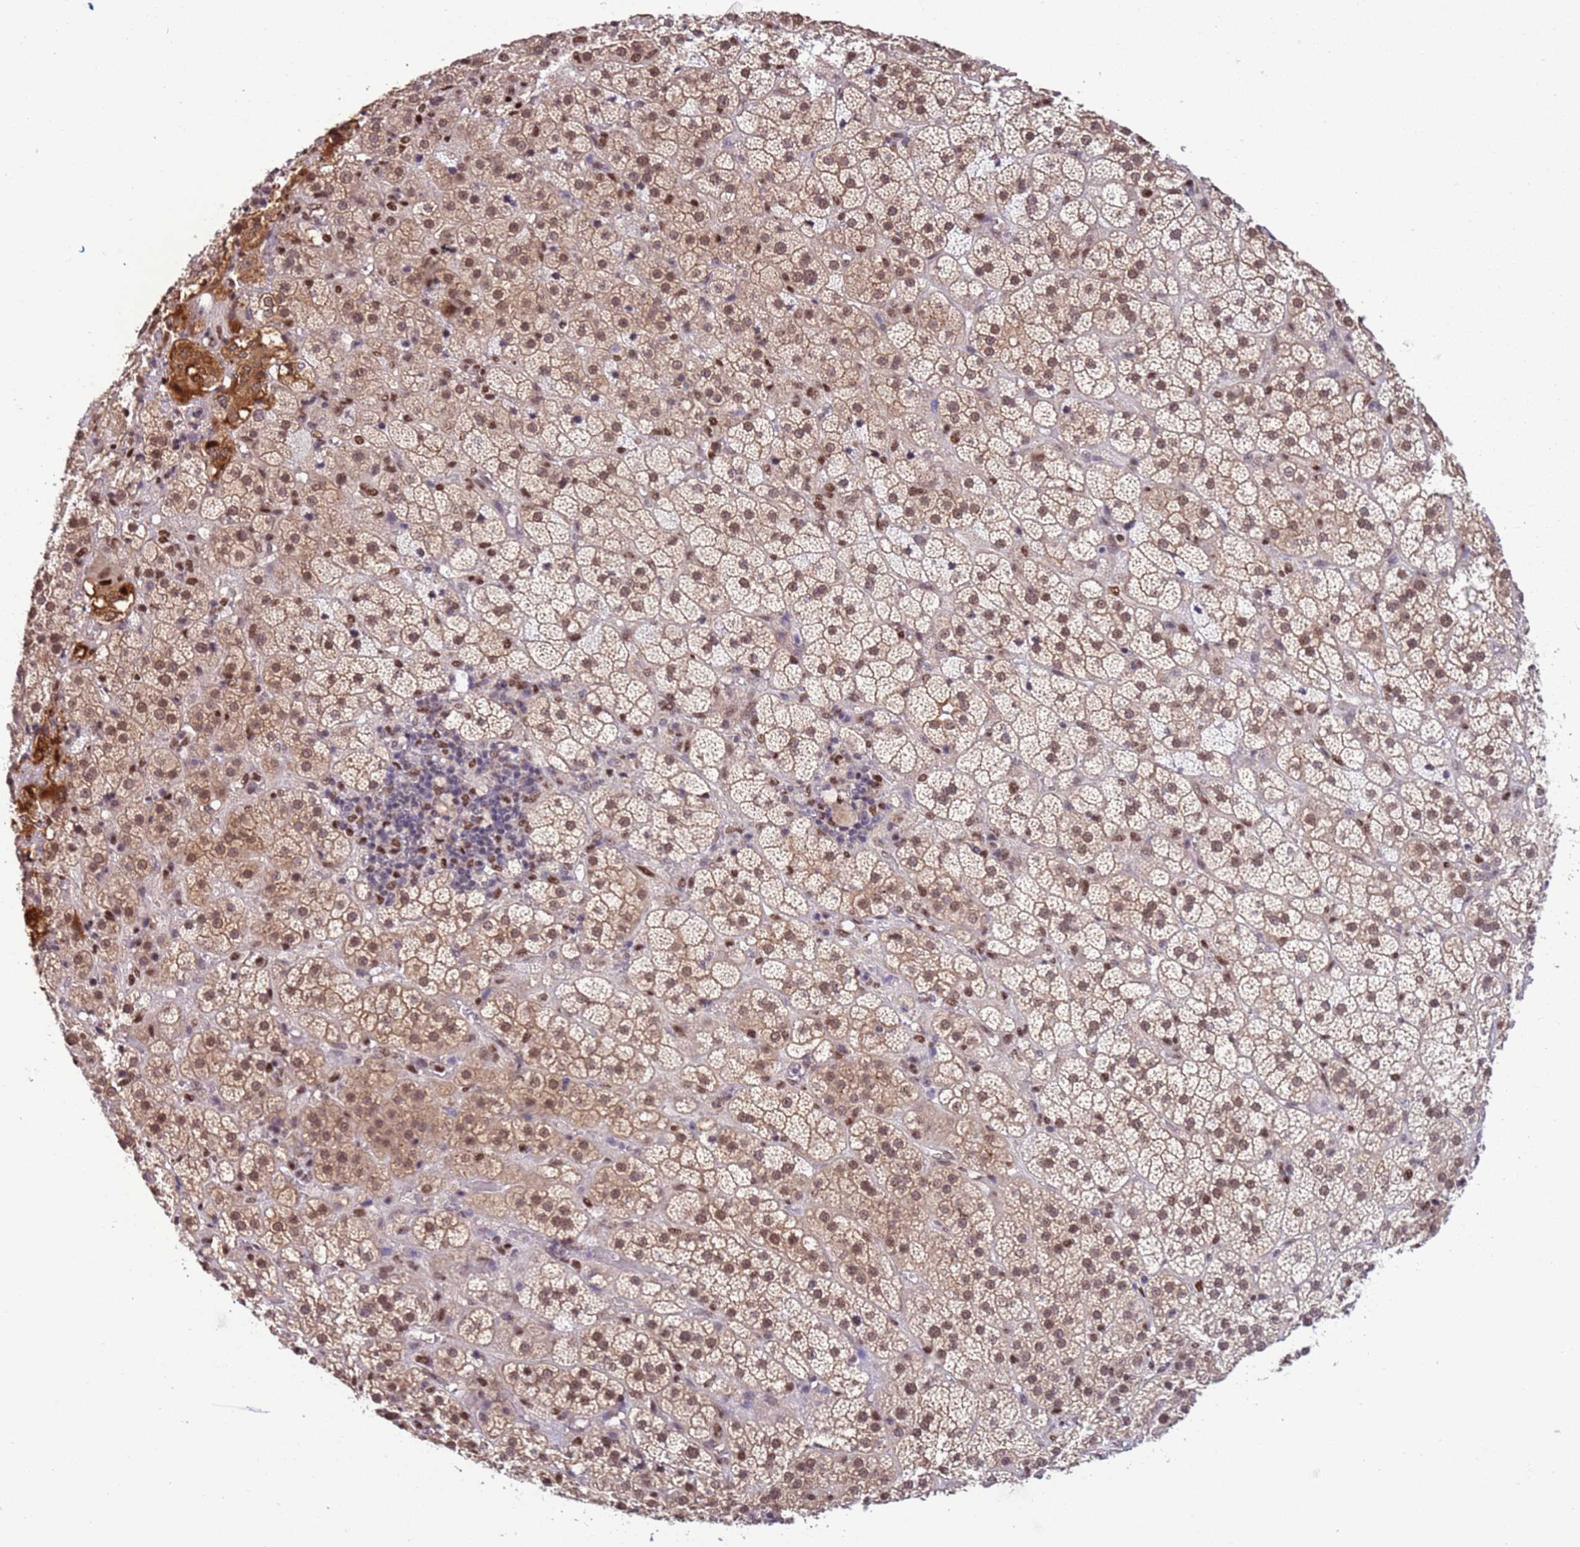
{"staining": {"intensity": "moderate", "quantity": "25%-75%", "location": "nuclear"}, "tissue": "adrenal gland", "cell_type": "Glandular cells", "image_type": "normal", "snomed": [{"axis": "morphology", "description": "Normal tissue, NOS"}, {"axis": "topography", "description": "Adrenal gland"}], "caption": "IHC (DAB (3,3'-diaminobenzidine)) staining of unremarkable human adrenal gland demonstrates moderate nuclear protein staining in about 25%-75% of glandular cells.", "gene": "PRPF6", "patient": {"sex": "female", "age": 70}}